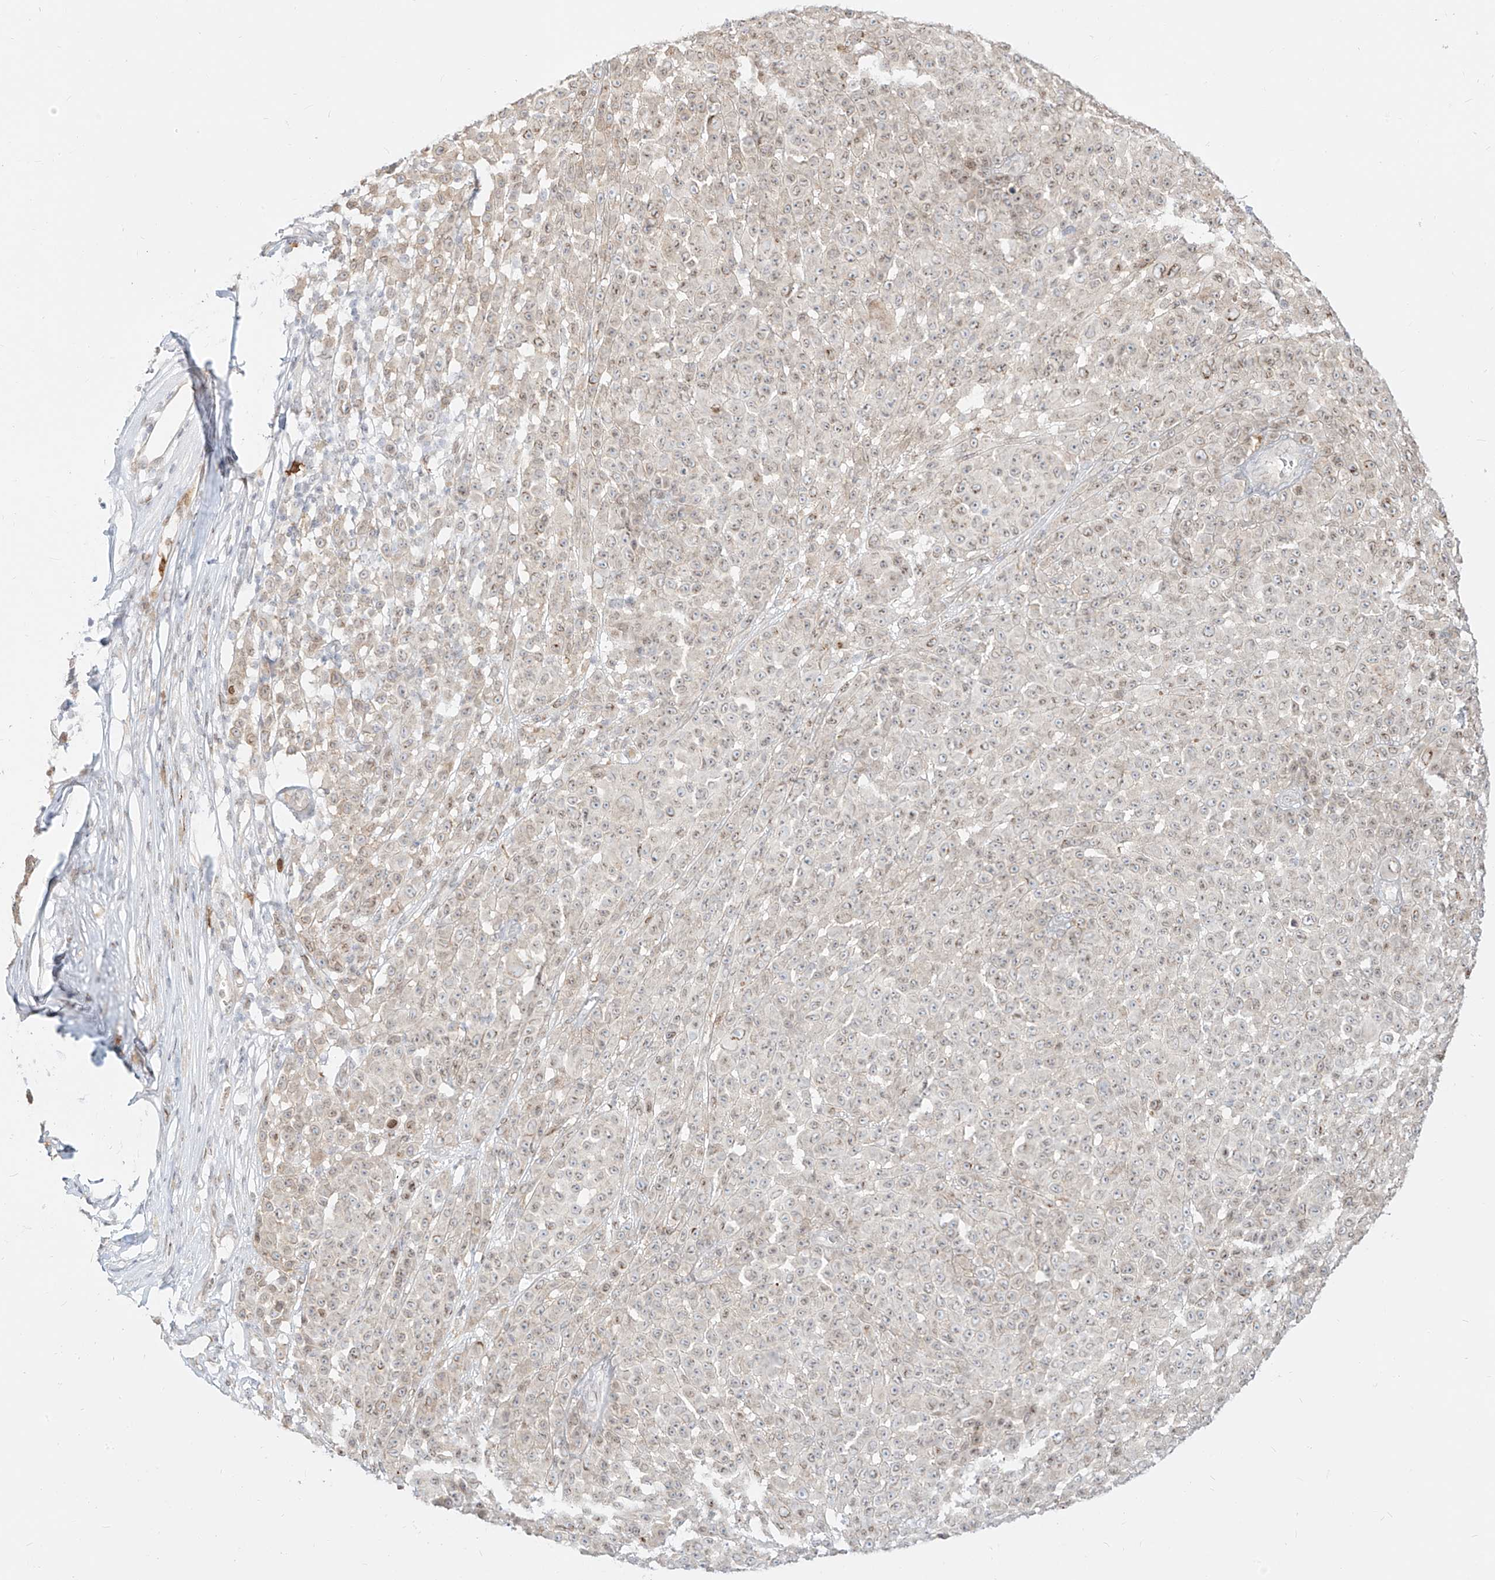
{"staining": {"intensity": "weak", "quantity": "25%-75%", "location": "nuclear"}, "tissue": "melanoma", "cell_type": "Tumor cells", "image_type": "cancer", "snomed": [{"axis": "morphology", "description": "Malignant melanoma, NOS"}, {"axis": "topography", "description": "Skin"}], "caption": "Brown immunohistochemical staining in human melanoma exhibits weak nuclear positivity in about 25%-75% of tumor cells.", "gene": "NHSL1", "patient": {"sex": "female", "age": 94}}